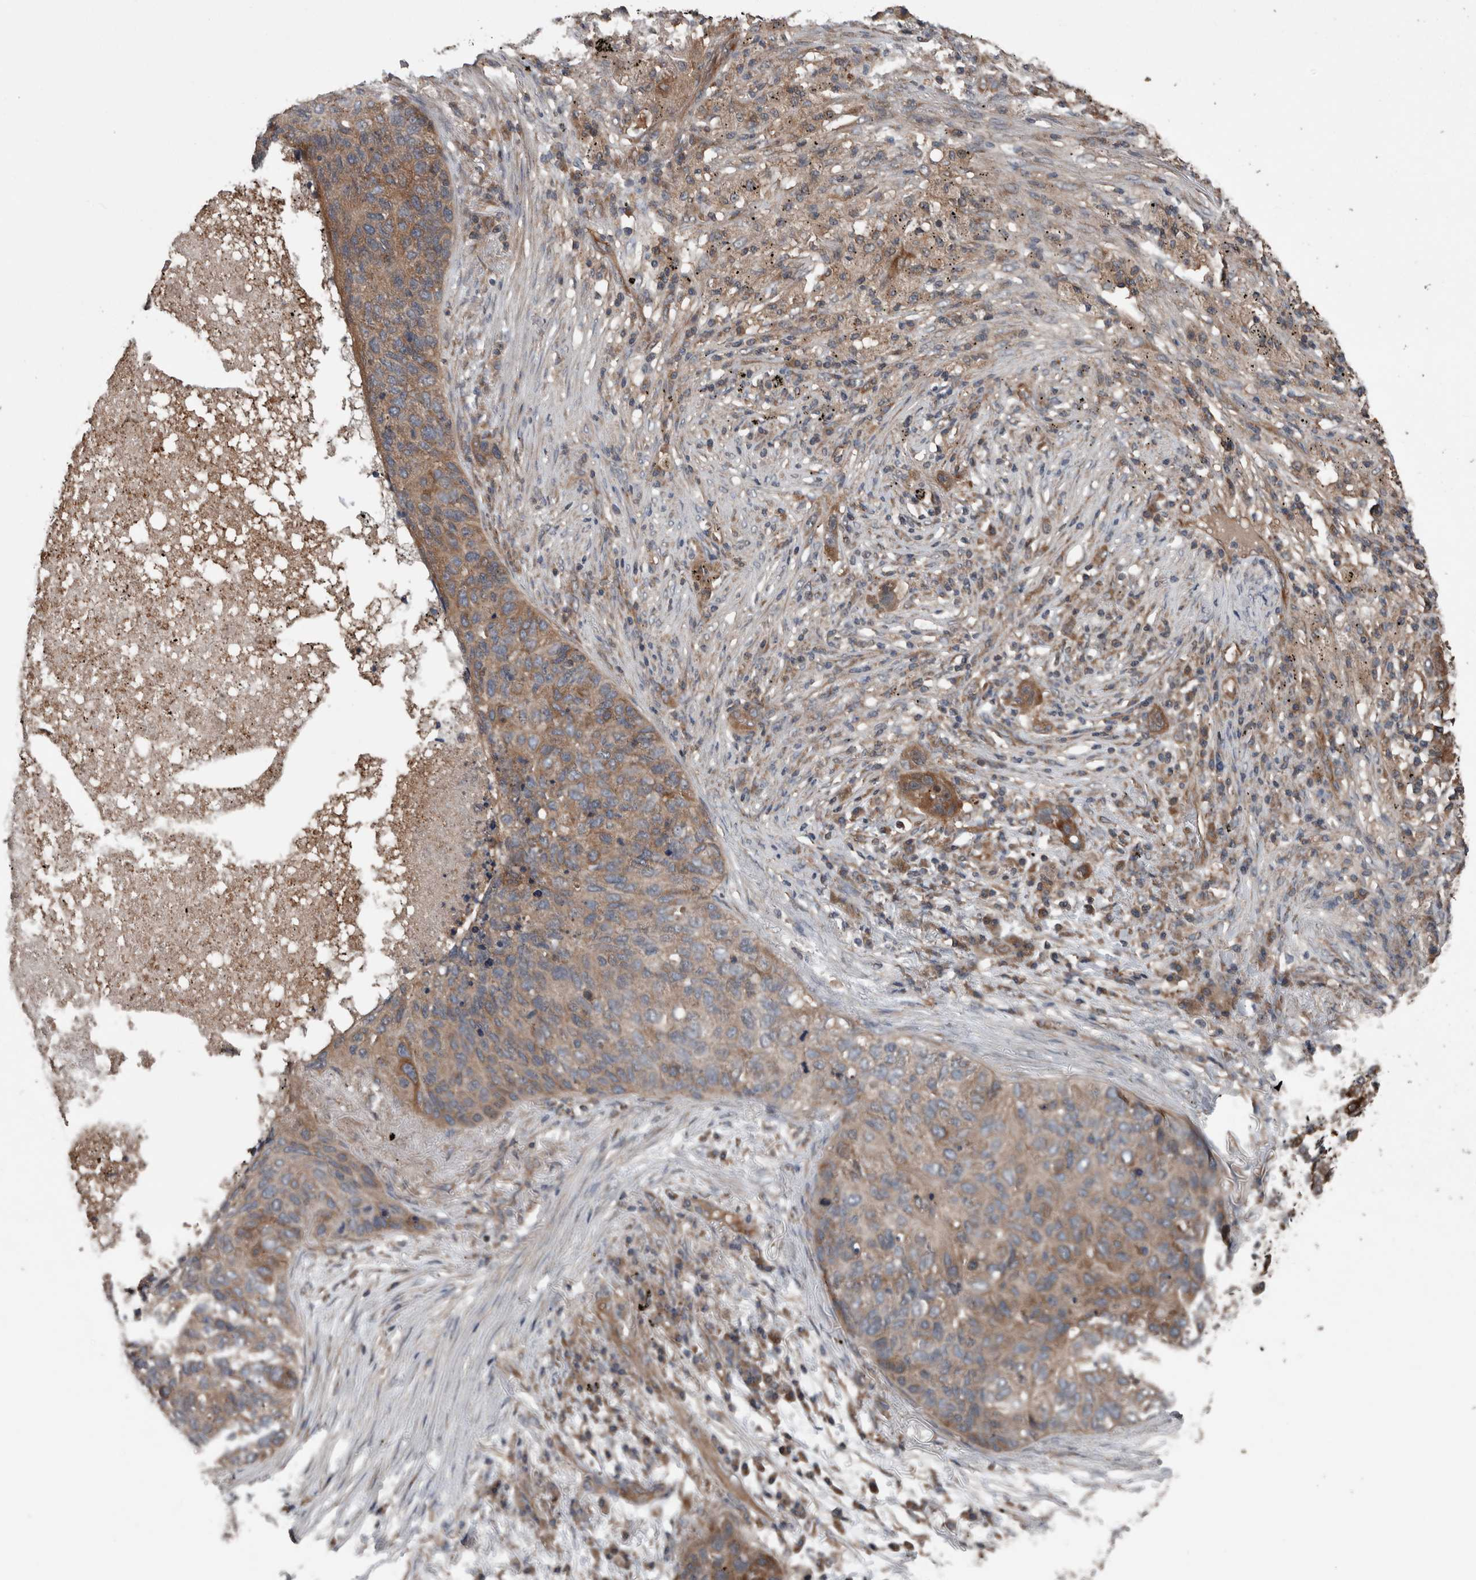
{"staining": {"intensity": "moderate", "quantity": ">75%", "location": "cytoplasmic/membranous"}, "tissue": "lung cancer", "cell_type": "Tumor cells", "image_type": "cancer", "snomed": [{"axis": "morphology", "description": "Squamous cell carcinoma, NOS"}, {"axis": "topography", "description": "Lung"}], "caption": "The immunohistochemical stain labels moderate cytoplasmic/membranous expression in tumor cells of squamous cell carcinoma (lung) tissue. The protein is shown in brown color, while the nuclei are stained blue.", "gene": "RIOK3", "patient": {"sex": "female", "age": 63}}